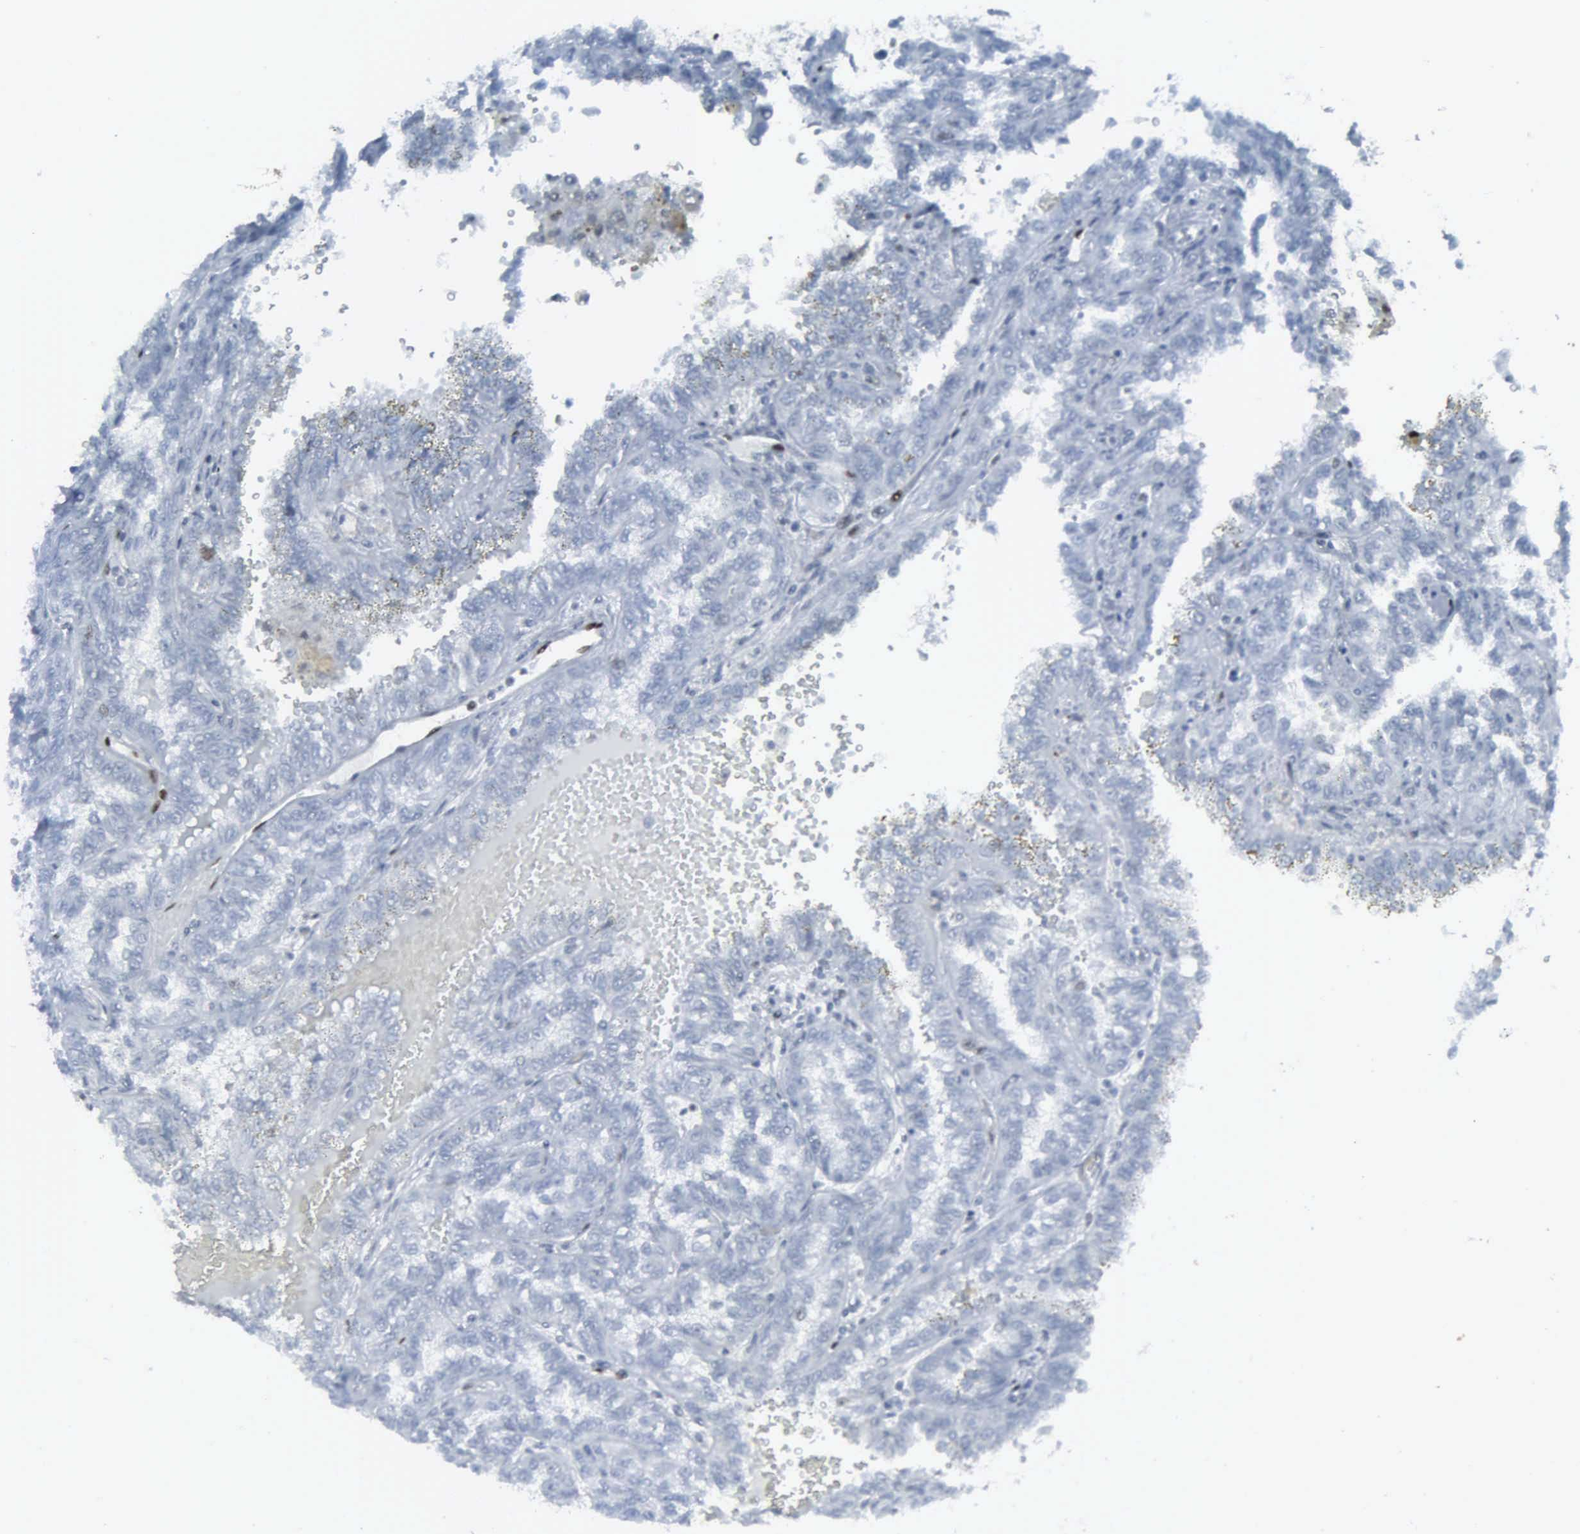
{"staining": {"intensity": "negative", "quantity": "none", "location": "none"}, "tissue": "renal cancer", "cell_type": "Tumor cells", "image_type": "cancer", "snomed": [{"axis": "morphology", "description": "Inflammation, NOS"}, {"axis": "morphology", "description": "Adenocarcinoma, NOS"}, {"axis": "topography", "description": "Kidney"}], "caption": "The photomicrograph exhibits no staining of tumor cells in renal cancer.", "gene": "CCND3", "patient": {"sex": "male", "age": 68}}